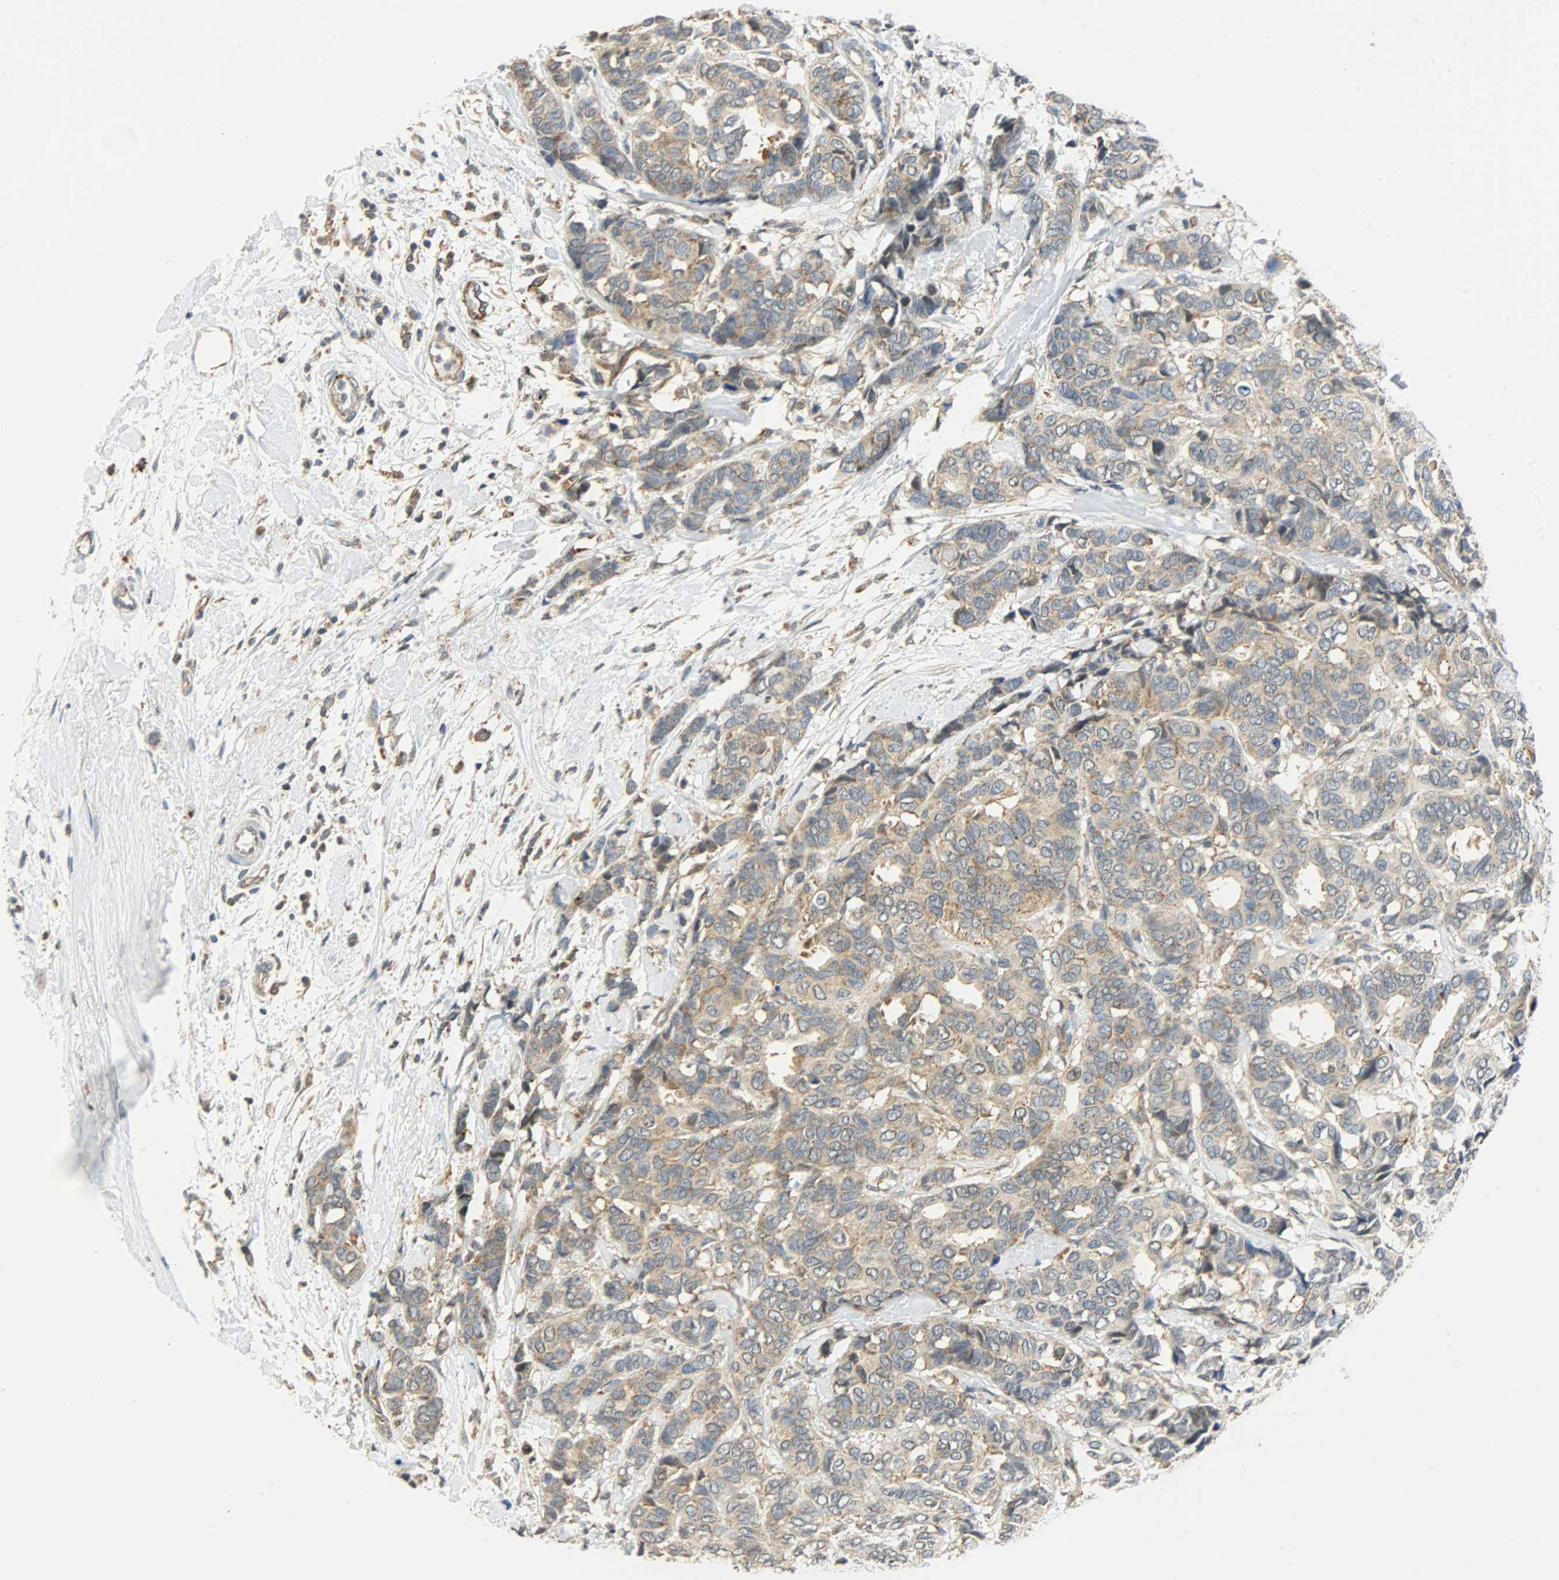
{"staining": {"intensity": "moderate", "quantity": ">75%", "location": "cytoplasmic/membranous"}, "tissue": "breast cancer", "cell_type": "Tumor cells", "image_type": "cancer", "snomed": [{"axis": "morphology", "description": "Duct carcinoma"}, {"axis": "topography", "description": "Breast"}], "caption": "Invasive ductal carcinoma (breast) stained with a protein marker shows moderate staining in tumor cells.", "gene": "GIT2", "patient": {"sex": "female", "age": 87}}